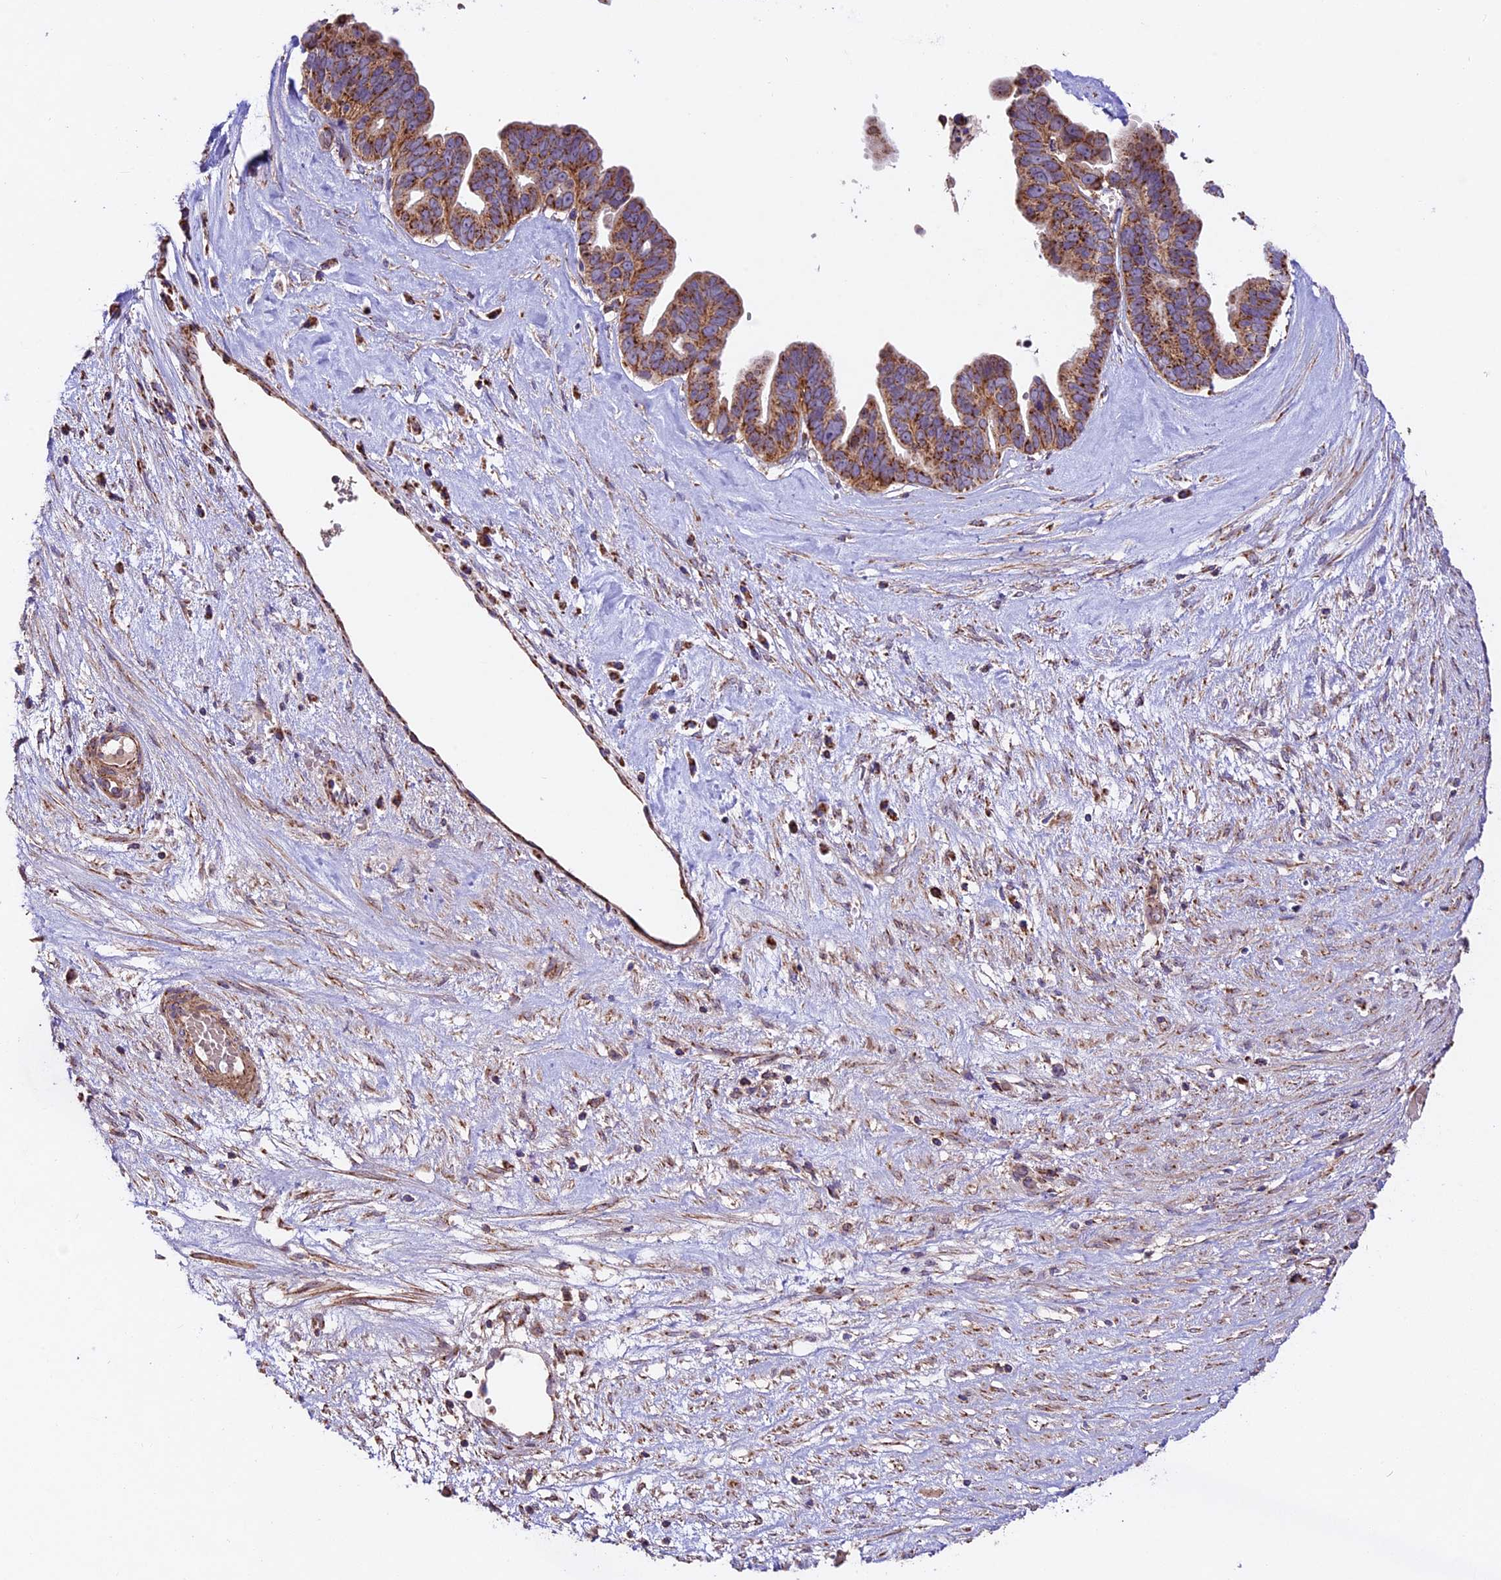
{"staining": {"intensity": "strong", "quantity": ">75%", "location": "cytoplasmic/membranous"}, "tissue": "ovarian cancer", "cell_type": "Tumor cells", "image_type": "cancer", "snomed": [{"axis": "morphology", "description": "Cystadenocarcinoma, serous, NOS"}, {"axis": "topography", "description": "Ovary"}], "caption": "Immunohistochemistry (IHC) of ovarian serous cystadenocarcinoma demonstrates high levels of strong cytoplasmic/membranous staining in about >75% of tumor cells.", "gene": "NDUFA8", "patient": {"sex": "female", "age": 56}}